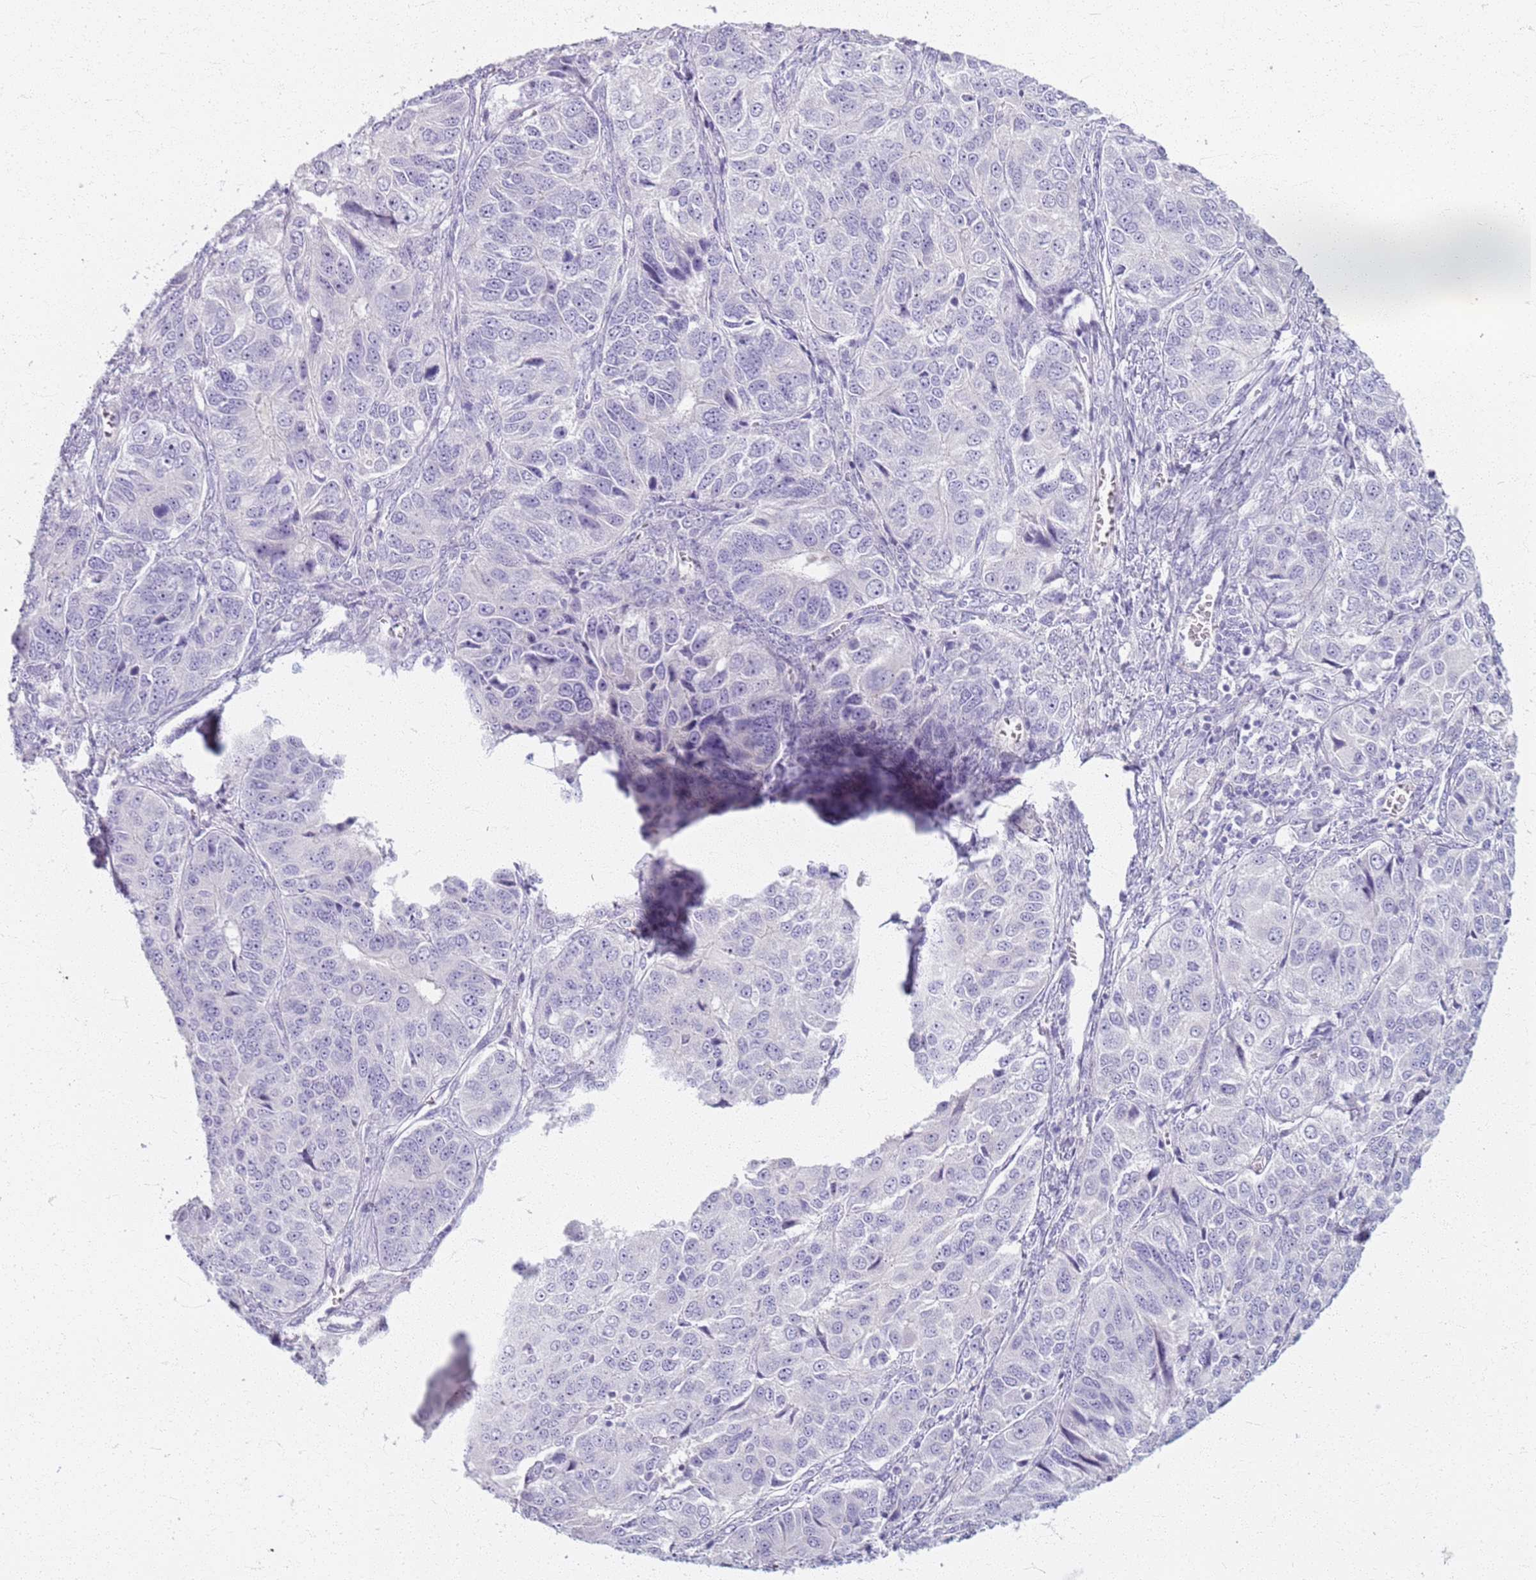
{"staining": {"intensity": "negative", "quantity": "none", "location": "none"}, "tissue": "ovarian cancer", "cell_type": "Tumor cells", "image_type": "cancer", "snomed": [{"axis": "morphology", "description": "Carcinoma, endometroid"}, {"axis": "topography", "description": "Ovary"}], "caption": "High power microscopy histopathology image of an immunohistochemistry image of ovarian endometroid carcinoma, revealing no significant positivity in tumor cells.", "gene": "CSRP3", "patient": {"sex": "female", "age": 51}}